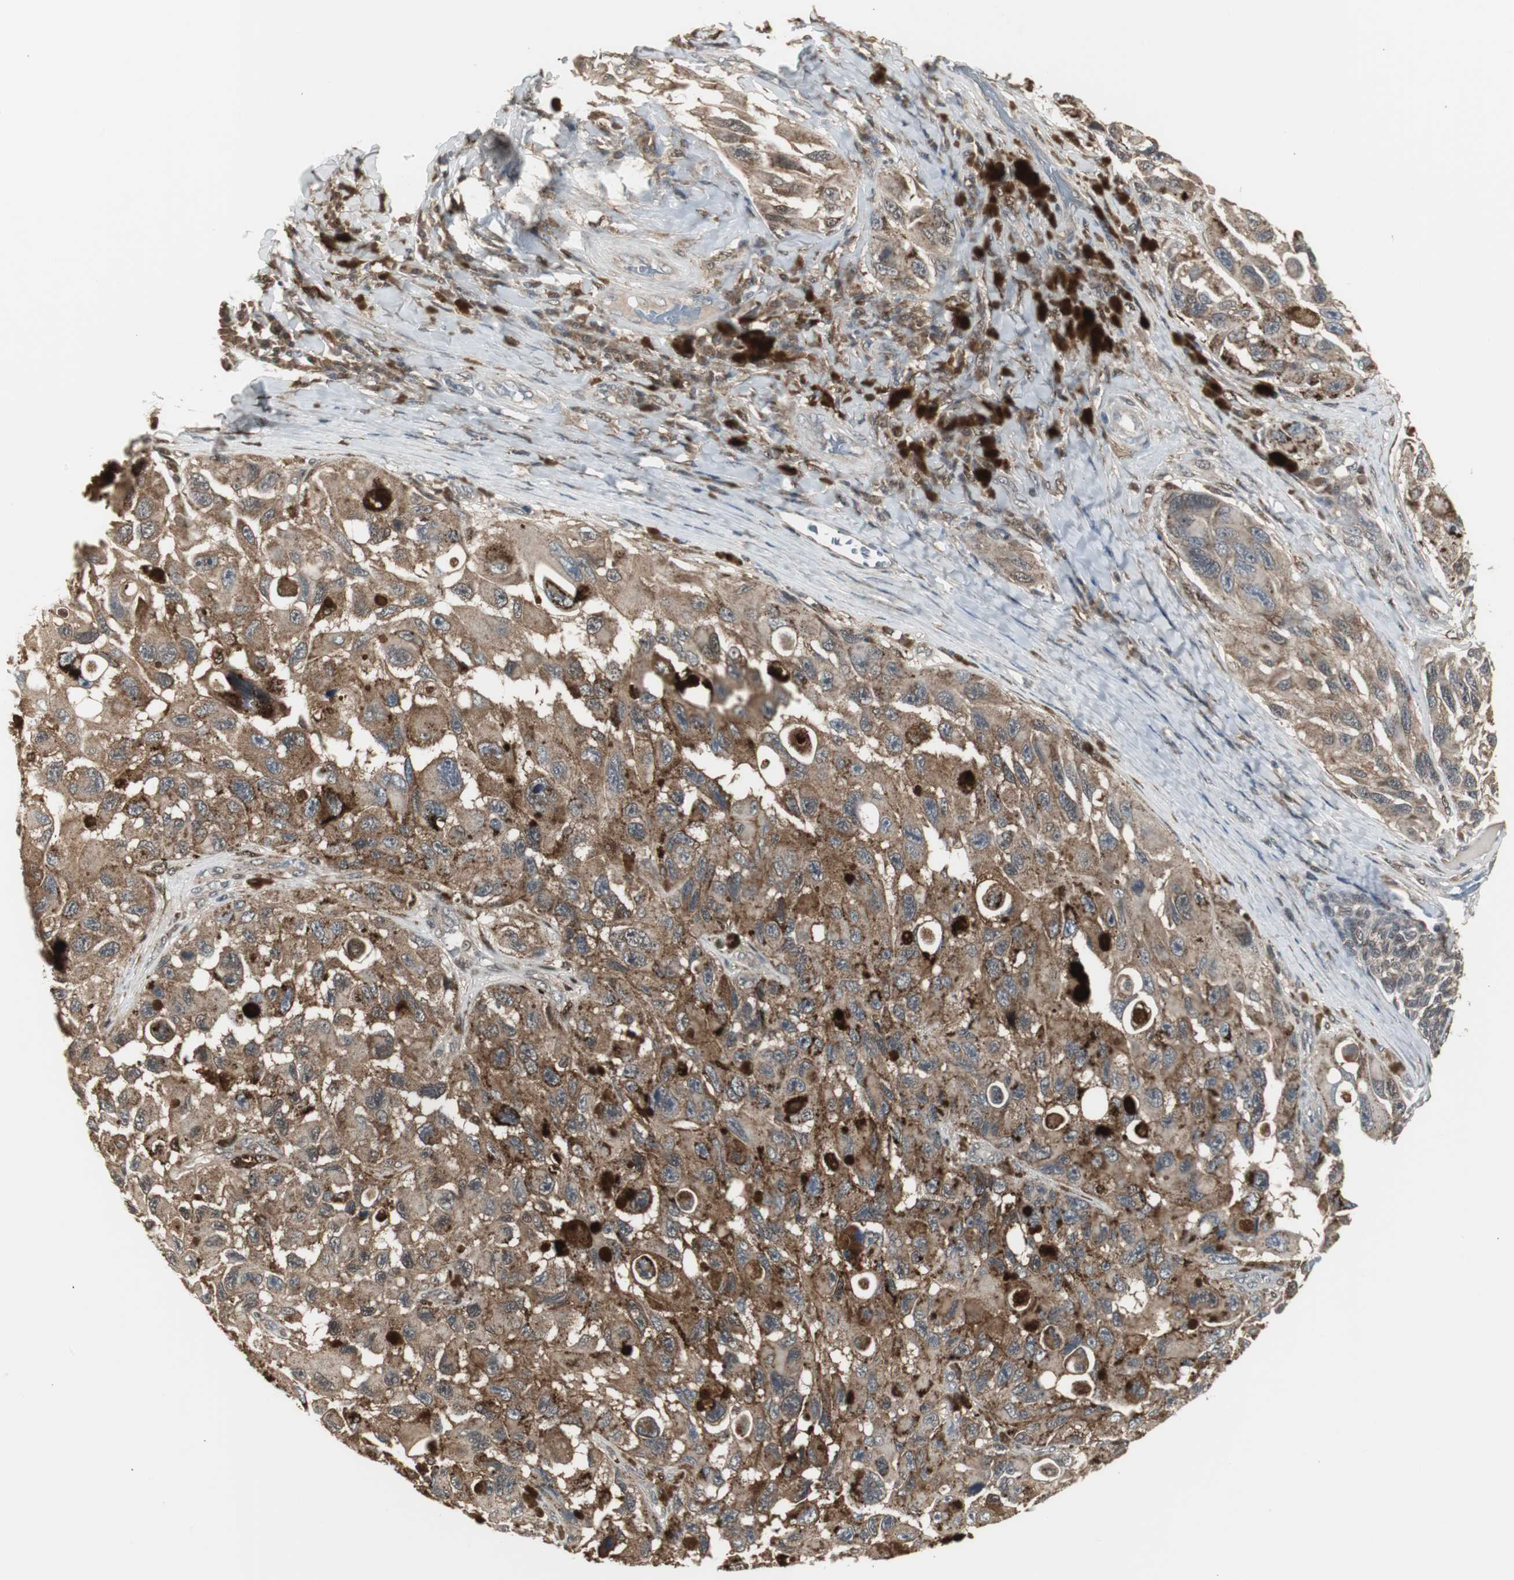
{"staining": {"intensity": "moderate", "quantity": ">75%", "location": "cytoplasmic/membranous,nuclear"}, "tissue": "melanoma", "cell_type": "Tumor cells", "image_type": "cancer", "snomed": [{"axis": "morphology", "description": "Malignant melanoma, NOS"}, {"axis": "topography", "description": "Skin"}], "caption": "Brown immunohistochemical staining in human malignant melanoma exhibits moderate cytoplasmic/membranous and nuclear positivity in approximately >75% of tumor cells.", "gene": "PLIN3", "patient": {"sex": "female", "age": 73}}